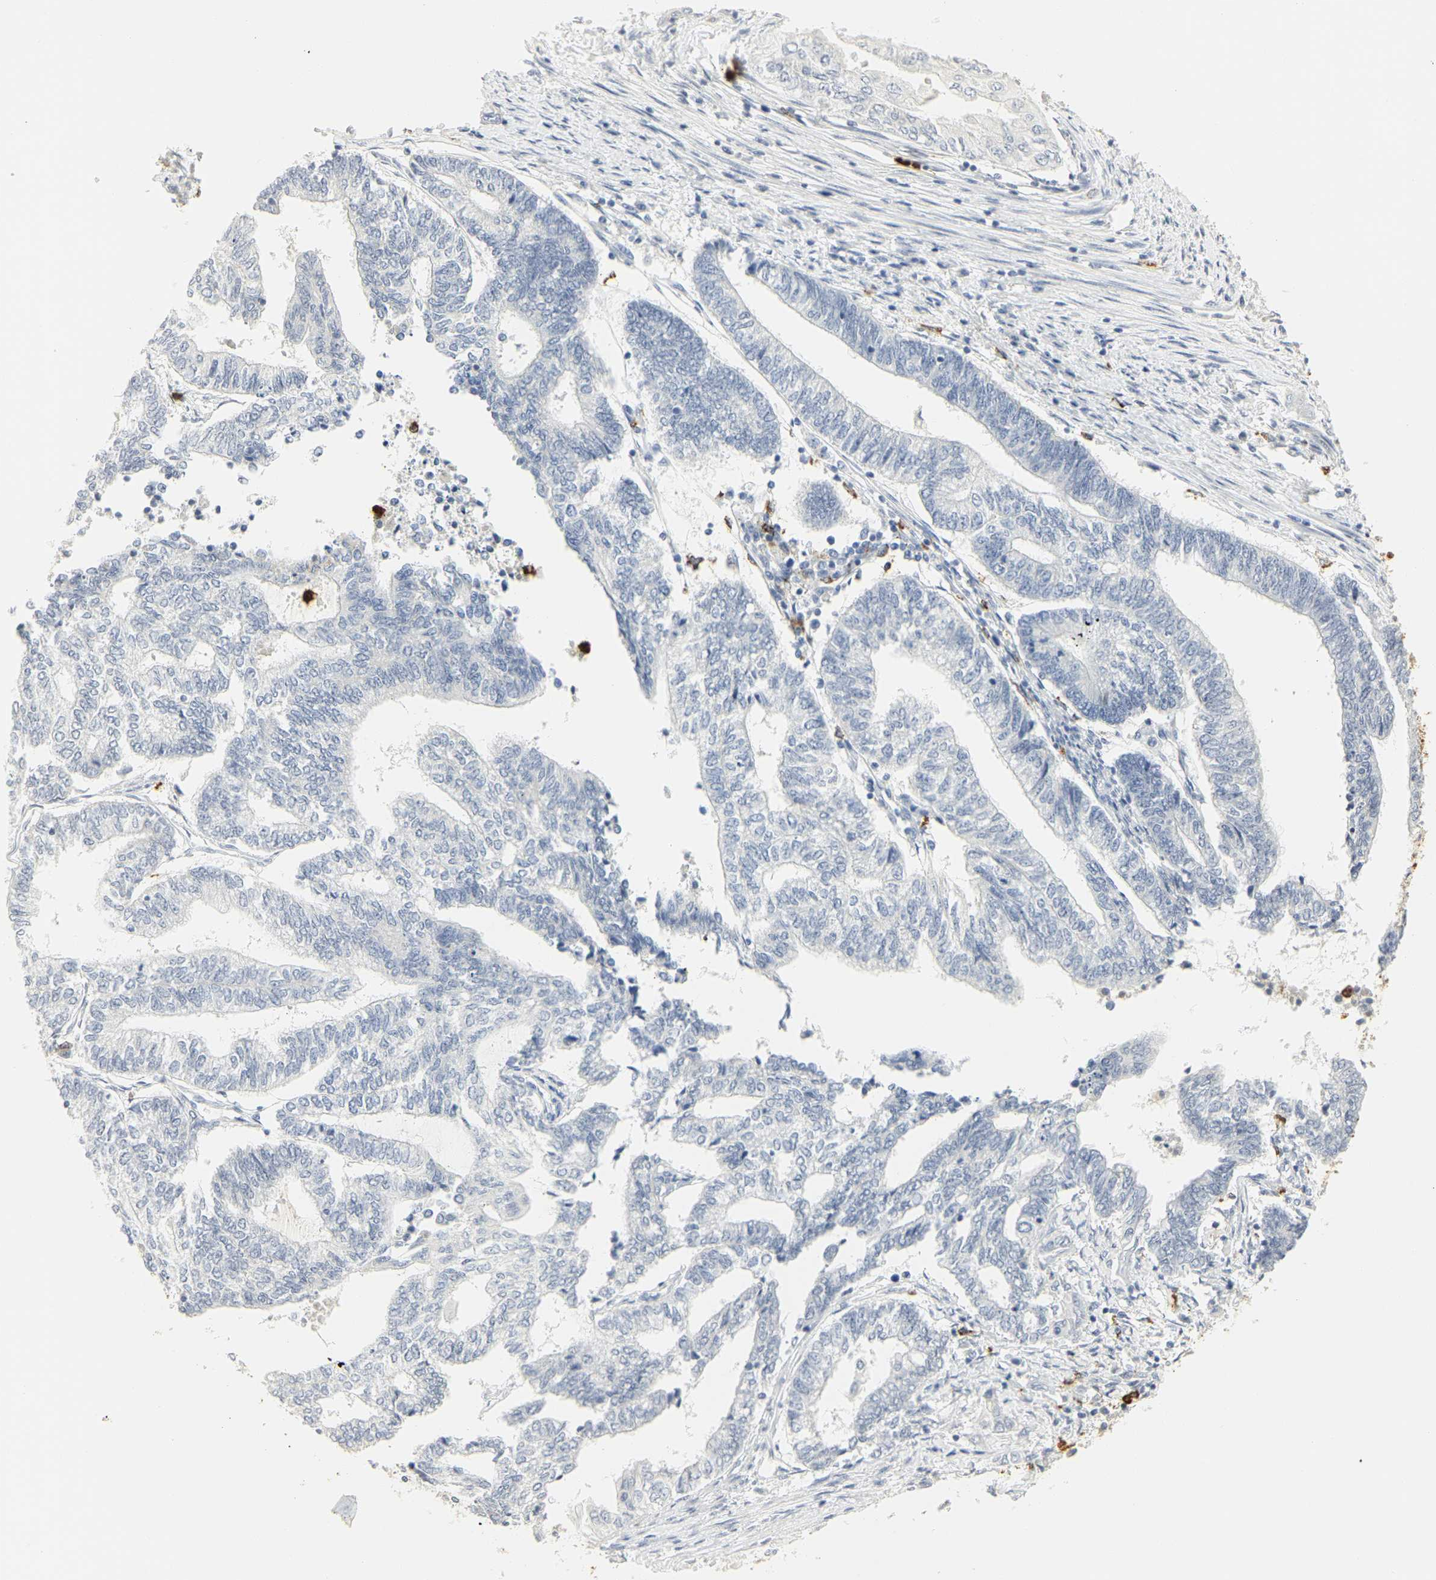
{"staining": {"intensity": "negative", "quantity": "none", "location": "none"}, "tissue": "endometrial cancer", "cell_type": "Tumor cells", "image_type": "cancer", "snomed": [{"axis": "morphology", "description": "Adenocarcinoma, NOS"}, {"axis": "topography", "description": "Uterus"}, {"axis": "topography", "description": "Endometrium"}], "caption": "Immunohistochemistry histopathology image of endometrial cancer (adenocarcinoma) stained for a protein (brown), which exhibits no expression in tumor cells.", "gene": "MPO", "patient": {"sex": "female", "age": 70}}